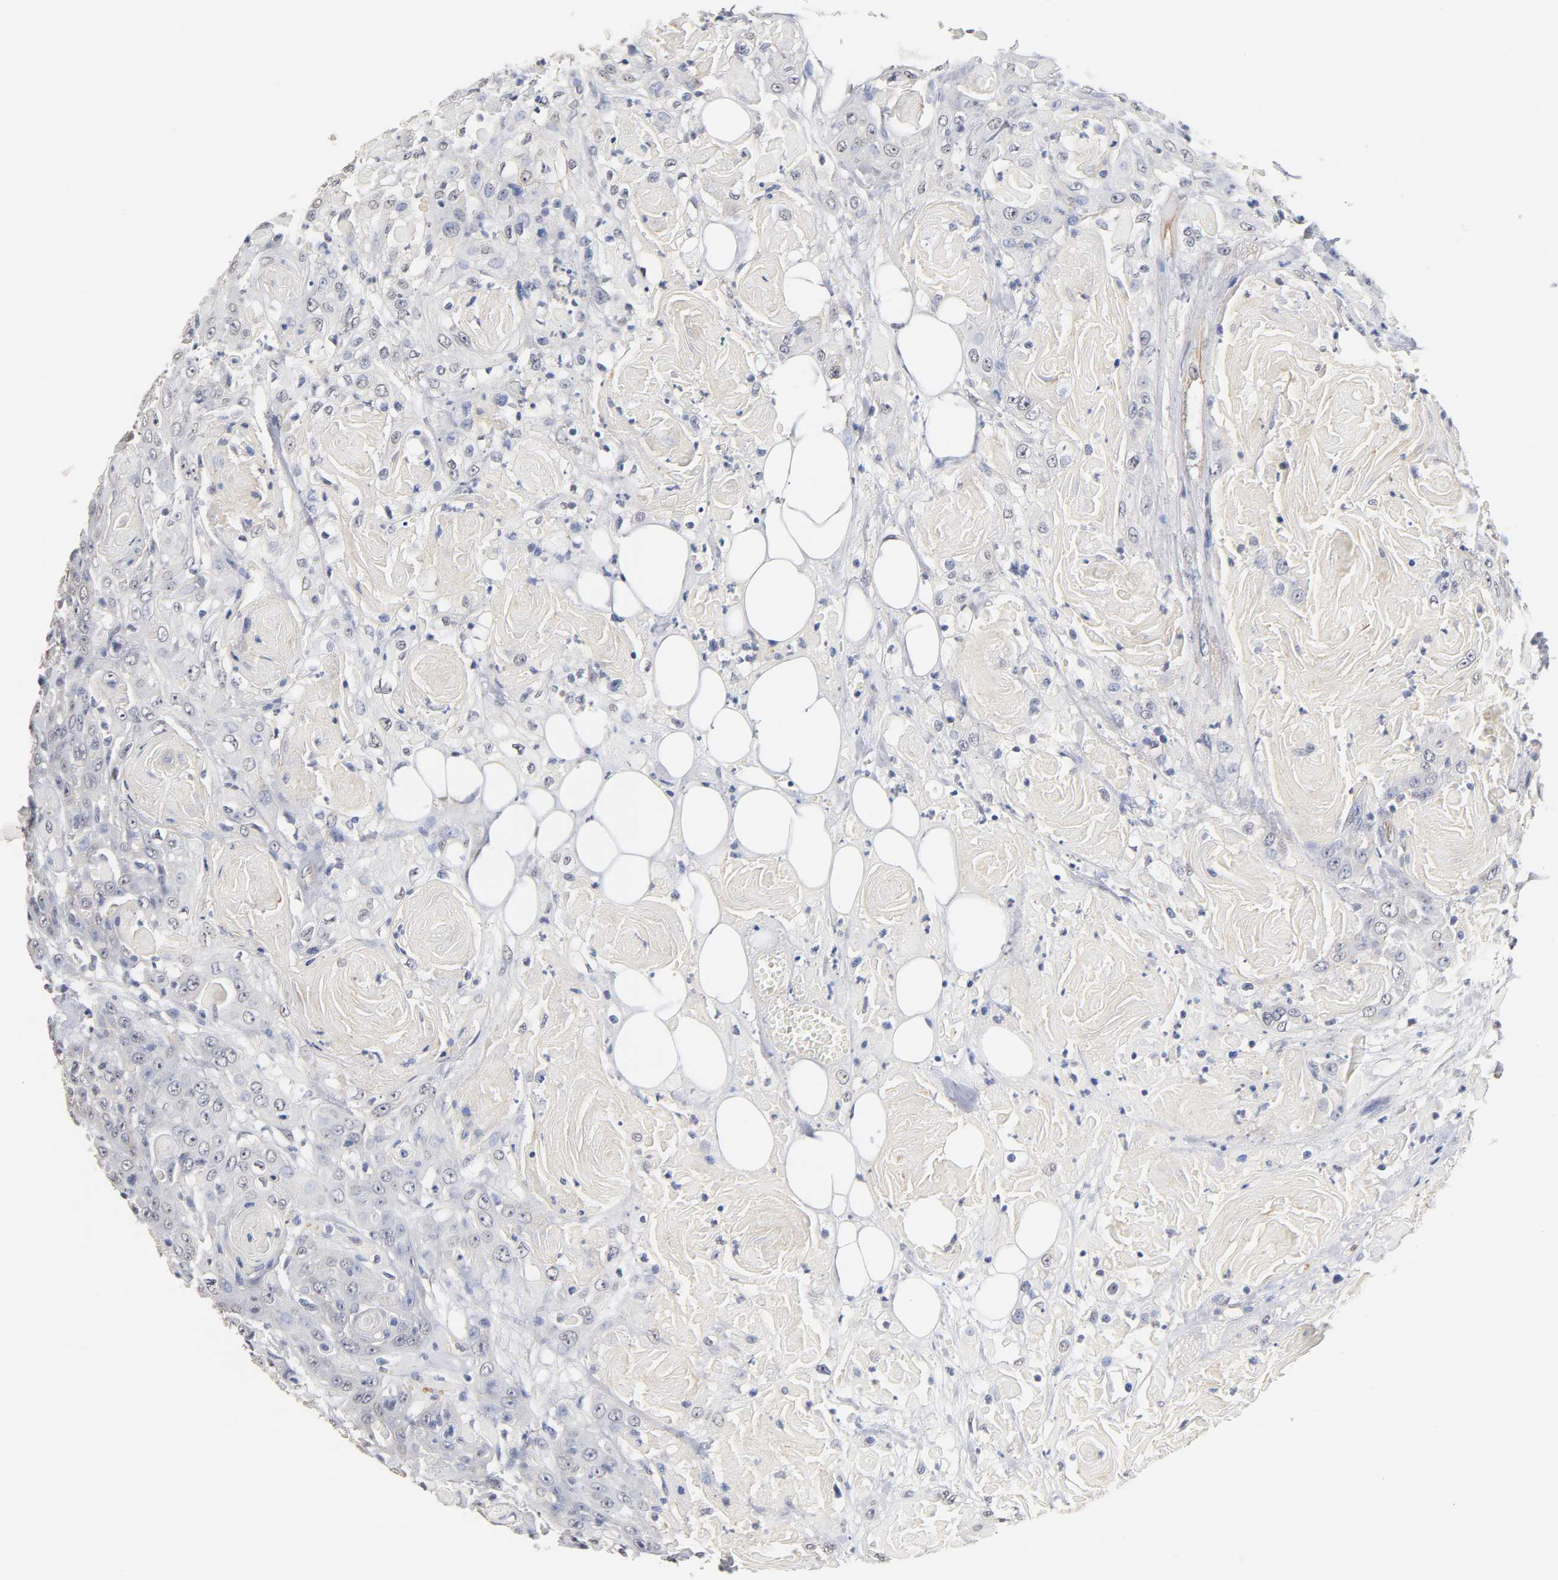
{"staining": {"intensity": "negative", "quantity": "none", "location": "none"}, "tissue": "head and neck cancer", "cell_type": "Tumor cells", "image_type": "cancer", "snomed": [{"axis": "morphology", "description": "Squamous cell carcinoma, NOS"}, {"axis": "topography", "description": "Head-Neck"}], "caption": "Immunohistochemistry photomicrograph of head and neck cancer (squamous cell carcinoma) stained for a protein (brown), which demonstrates no positivity in tumor cells. (Stains: DAB immunohistochemistry (IHC) with hematoxylin counter stain, Microscopy: brightfield microscopy at high magnification).", "gene": "SPTAN1", "patient": {"sex": "female", "age": 84}}